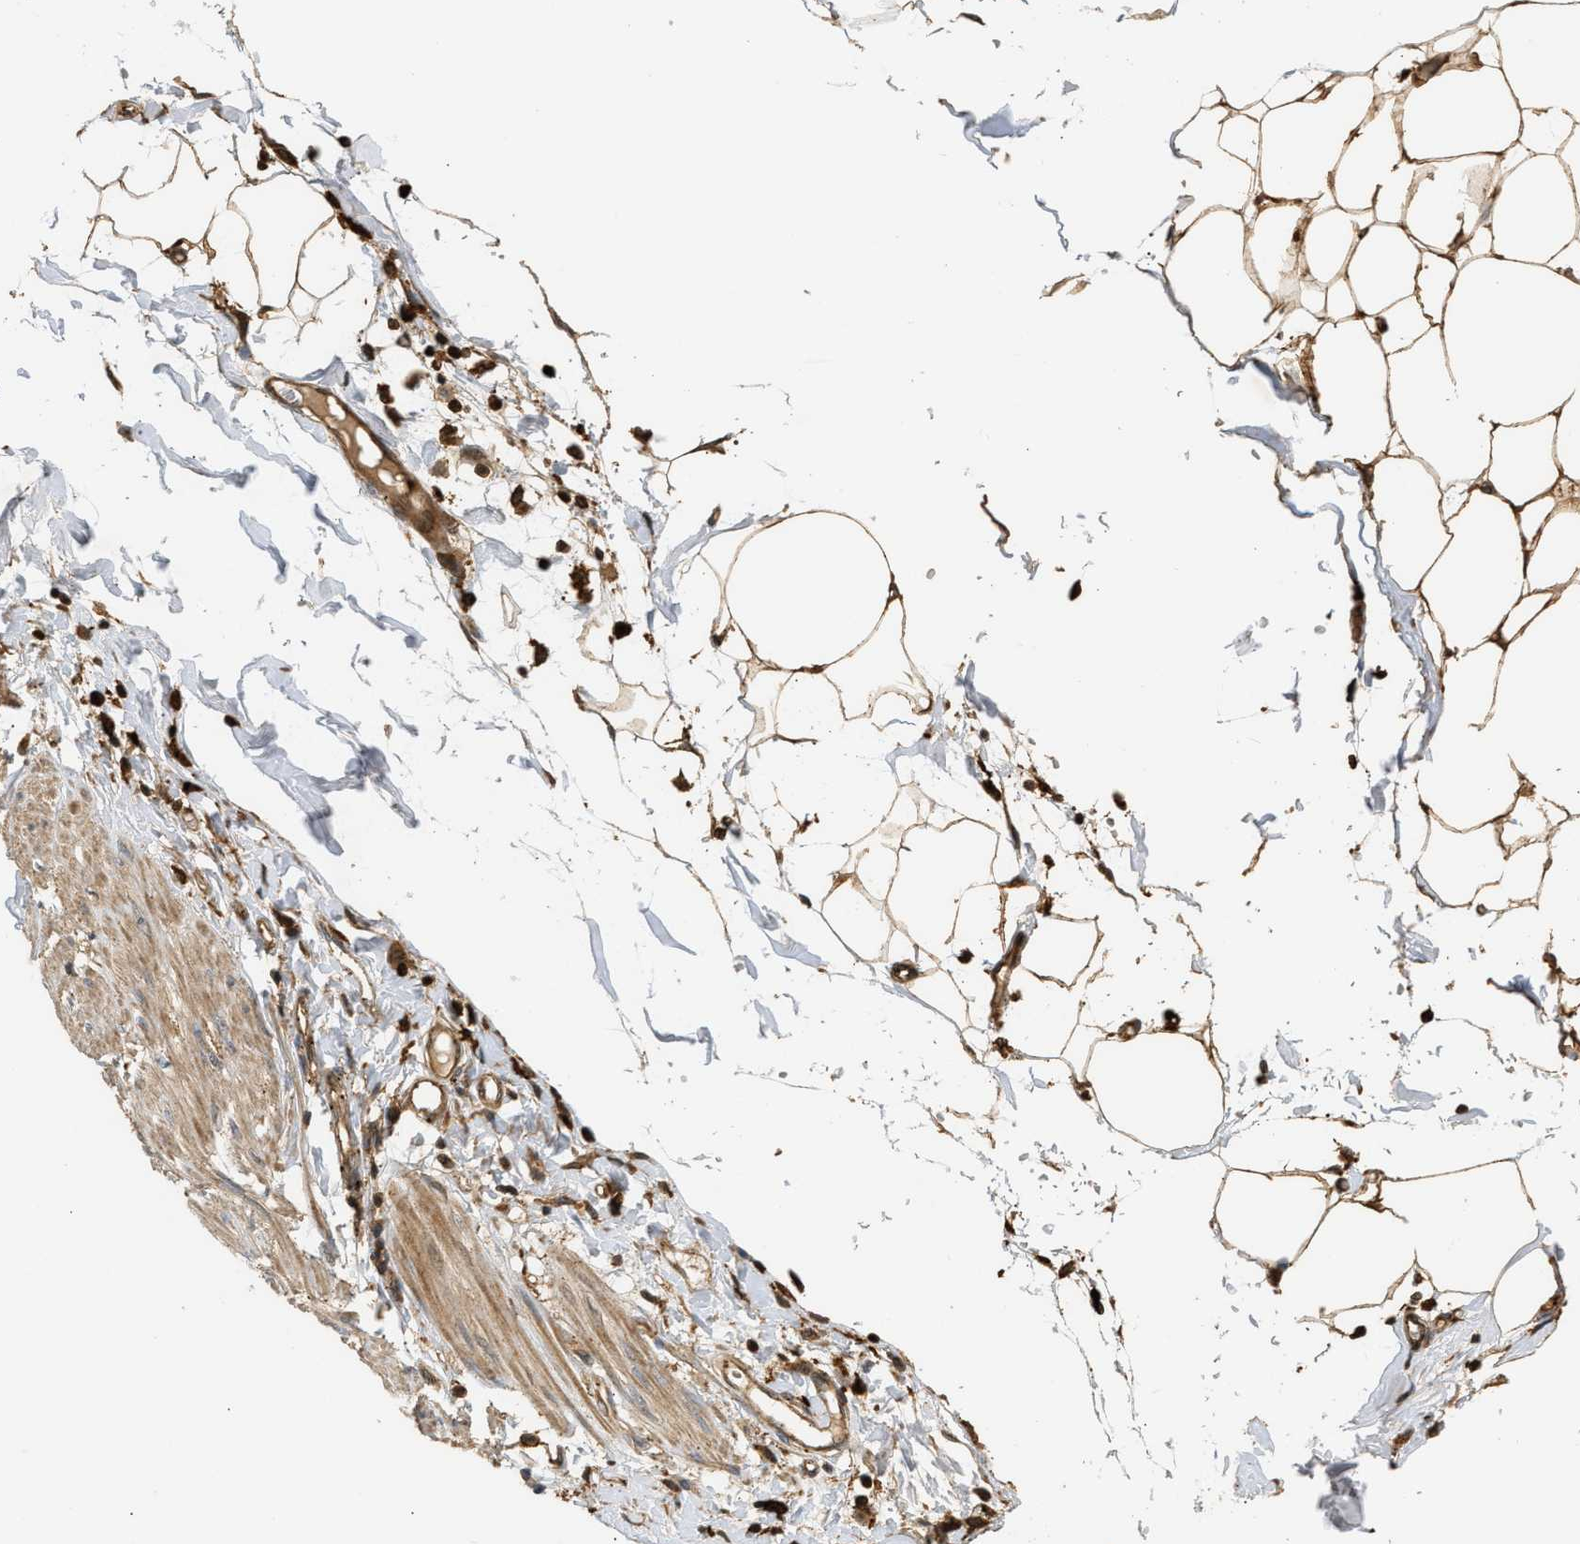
{"staining": {"intensity": "strong", "quantity": ">75%", "location": "cytoplasmic/membranous"}, "tissue": "adipose tissue", "cell_type": "Adipocytes", "image_type": "normal", "snomed": [{"axis": "morphology", "description": "Normal tissue, NOS"}, {"axis": "morphology", "description": "Adenocarcinoma, NOS"}, {"axis": "topography", "description": "Colon"}, {"axis": "topography", "description": "Peripheral nerve tissue"}], "caption": "Immunohistochemical staining of benign adipose tissue reveals >75% levels of strong cytoplasmic/membranous protein staining in about >75% of adipocytes.", "gene": "ENSG00000282218", "patient": {"sex": "male", "age": 14}}